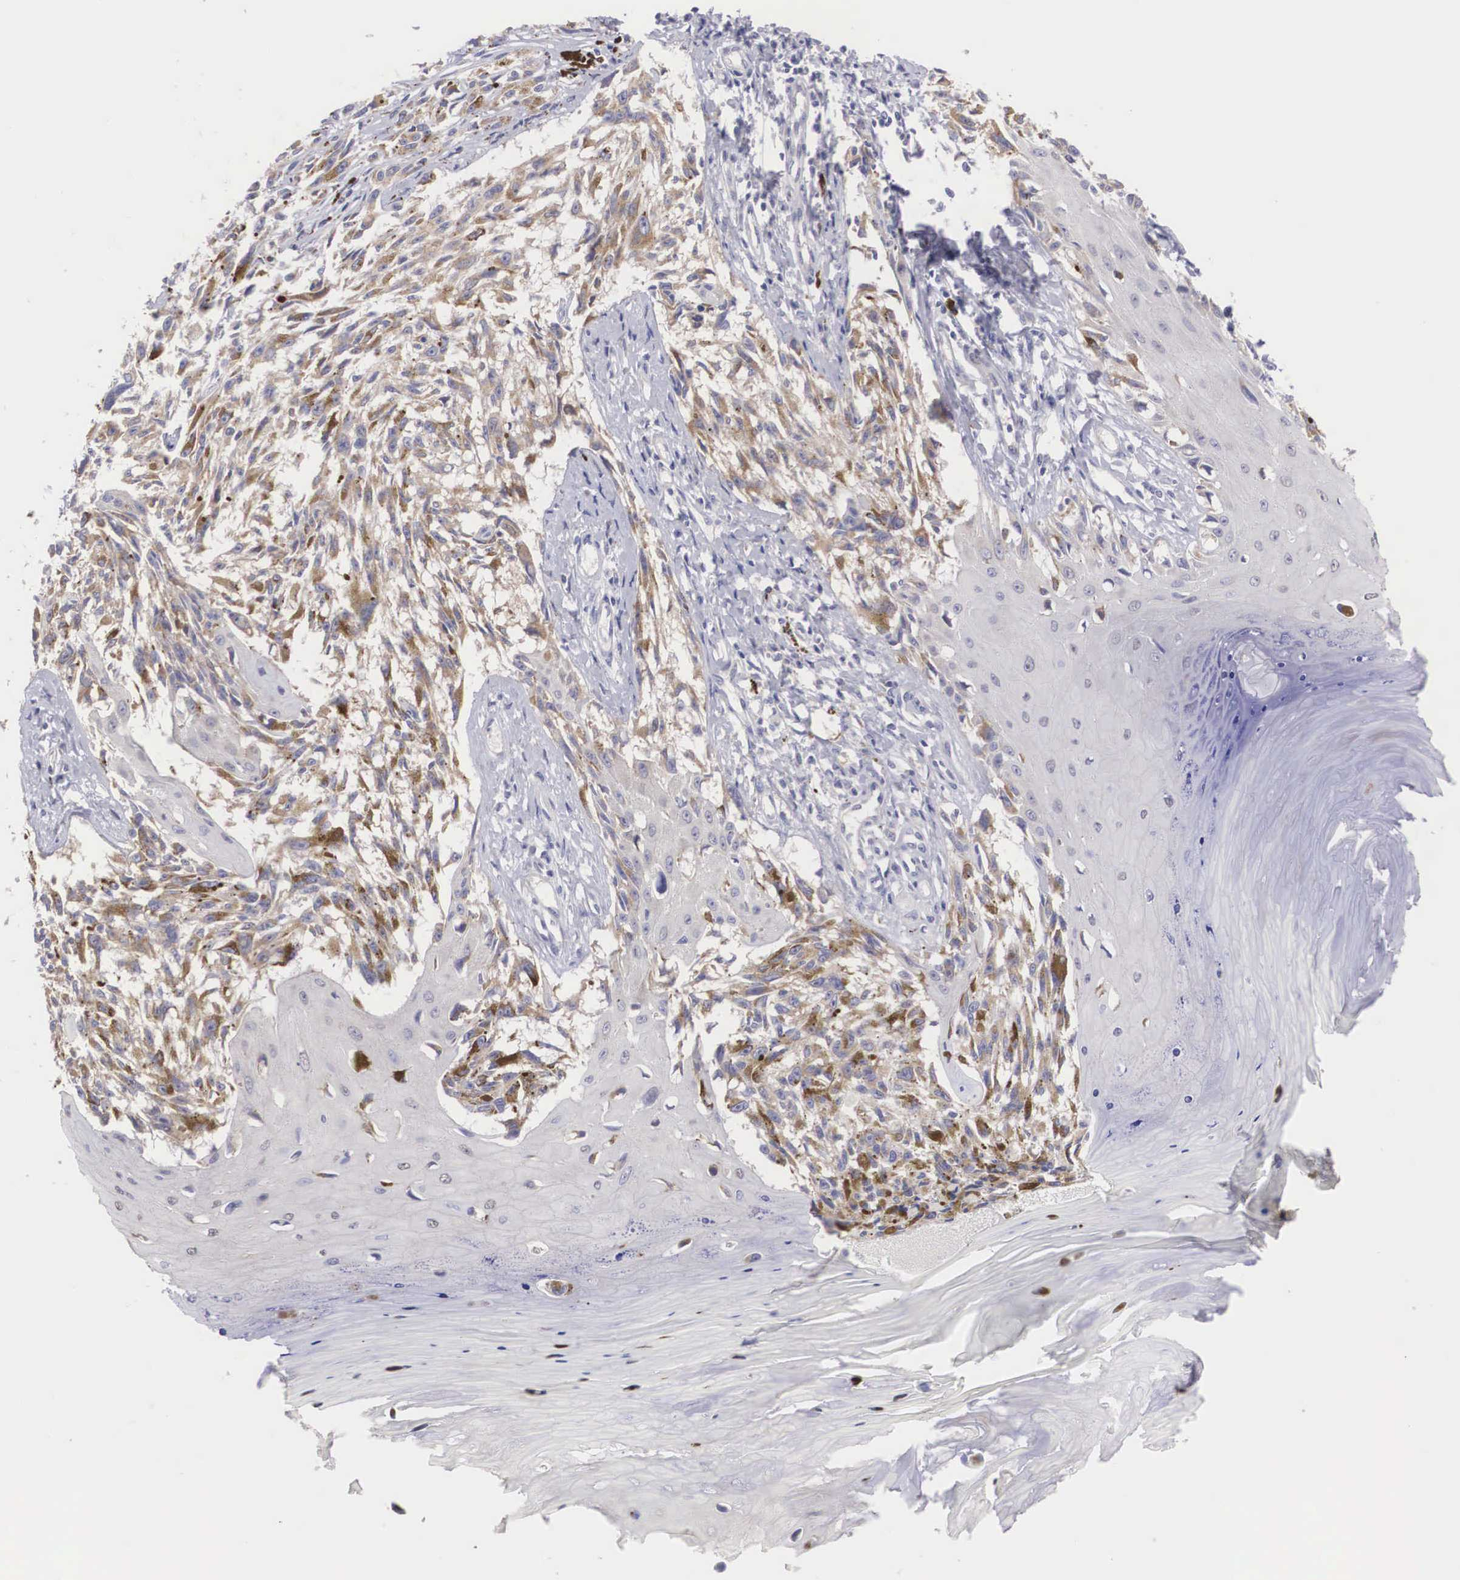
{"staining": {"intensity": "weak", "quantity": "25%-75%", "location": "cytoplasmic/membranous"}, "tissue": "melanoma", "cell_type": "Tumor cells", "image_type": "cancer", "snomed": [{"axis": "morphology", "description": "Malignant melanoma, NOS"}, {"axis": "topography", "description": "Skin"}], "caption": "IHC histopathology image of neoplastic tissue: human malignant melanoma stained using IHC shows low levels of weak protein expression localized specifically in the cytoplasmic/membranous of tumor cells, appearing as a cytoplasmic/membranous brown color.", "gene": "TXLNG", "patient": {"sex": "female", "age": 82}}